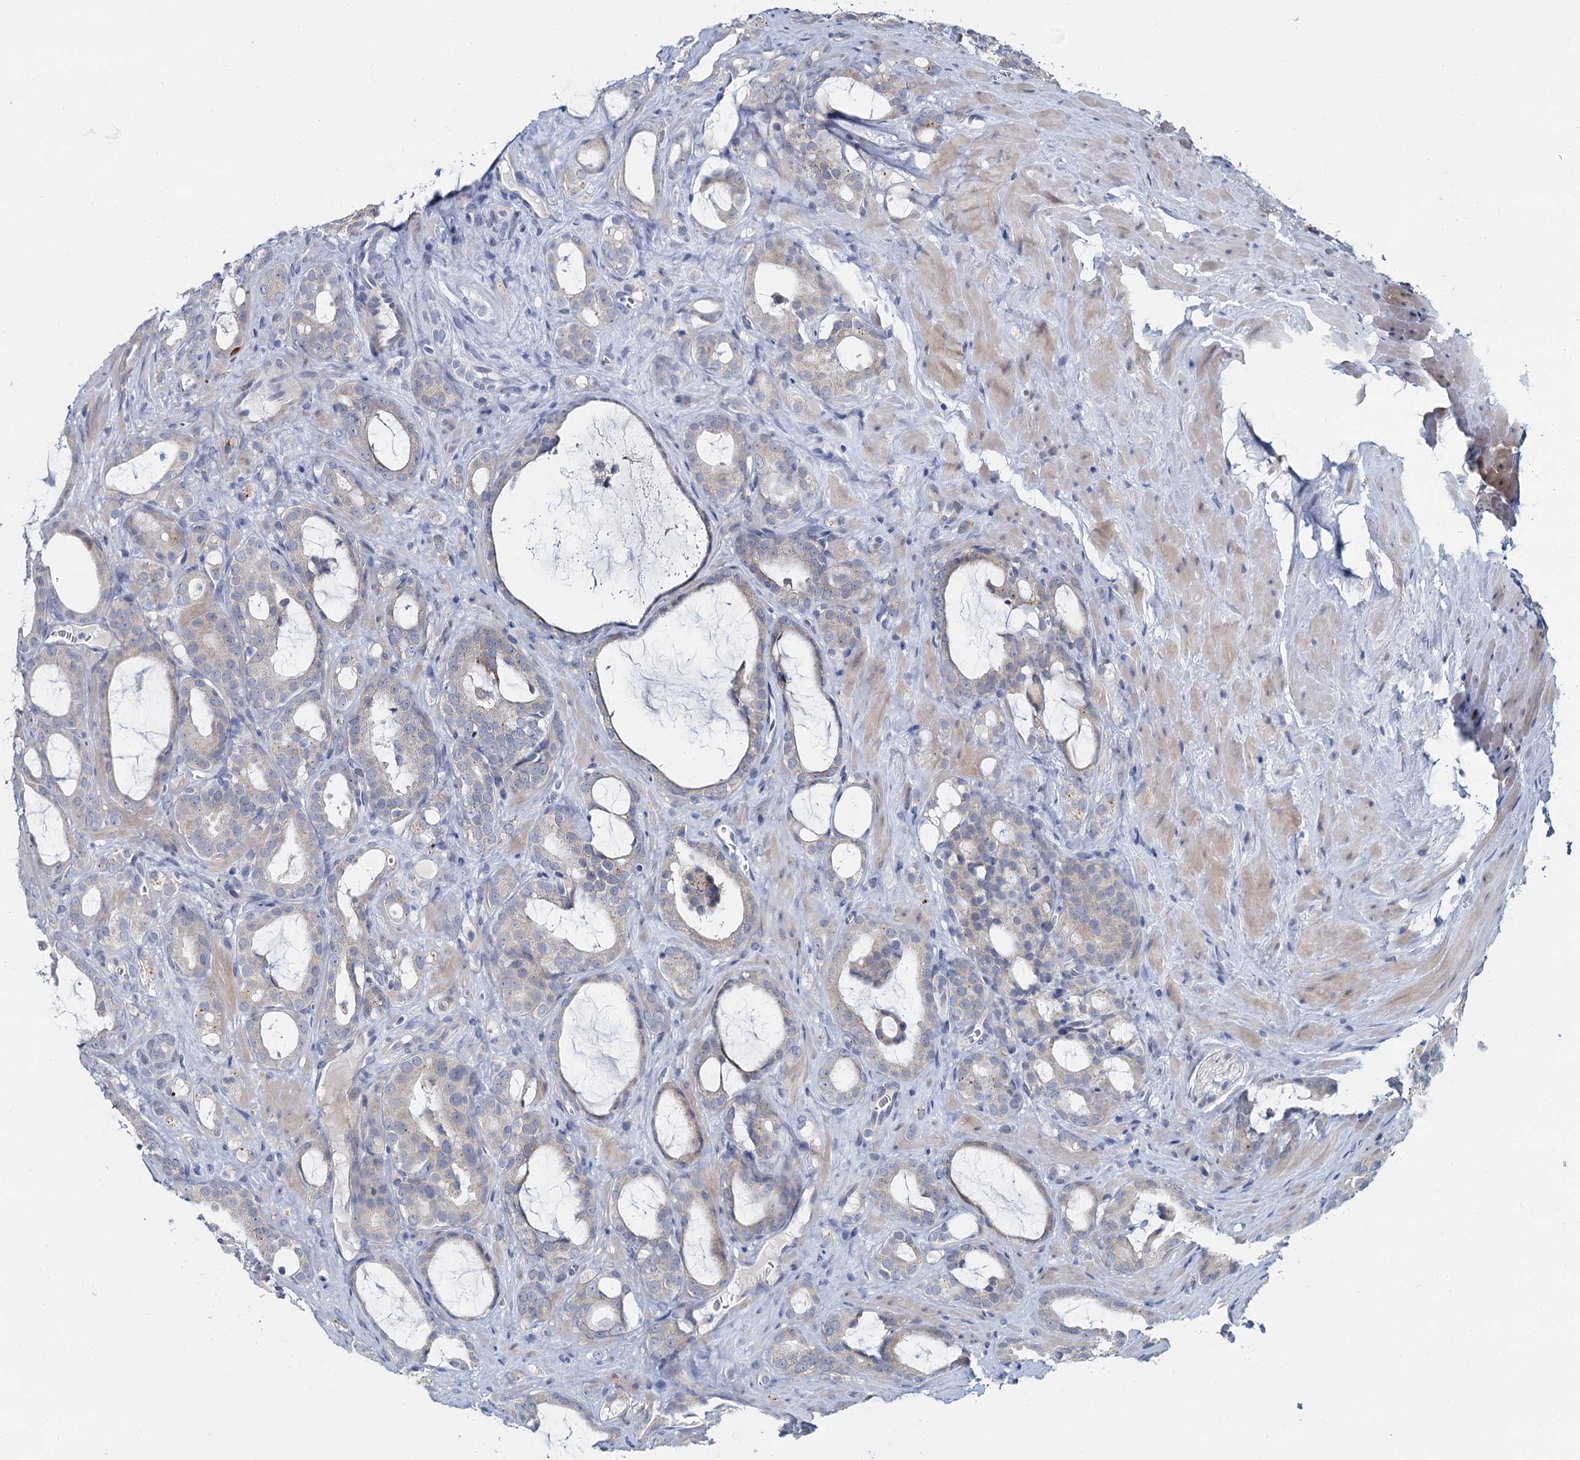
{"staining": {"intensity": "negative", "quantity": "none", "location": "none"}, "tissue": "prostate cancer", "cell_type": "Tumor cells", "image_type": "cancer", "snomed": [{"axis": "morphology", "description": "Adenocarcinoma, High grade"}, {"axis": "topography", "description": "Prostate"}], "caption": "This is a histopathology image of immunohistochemistry staining of prostate adenocarcinoma (high-grade), which shows no positivity in tumor cells.", "gene": "ACRBP", "patient": {"sex": "male", "age": 72}}